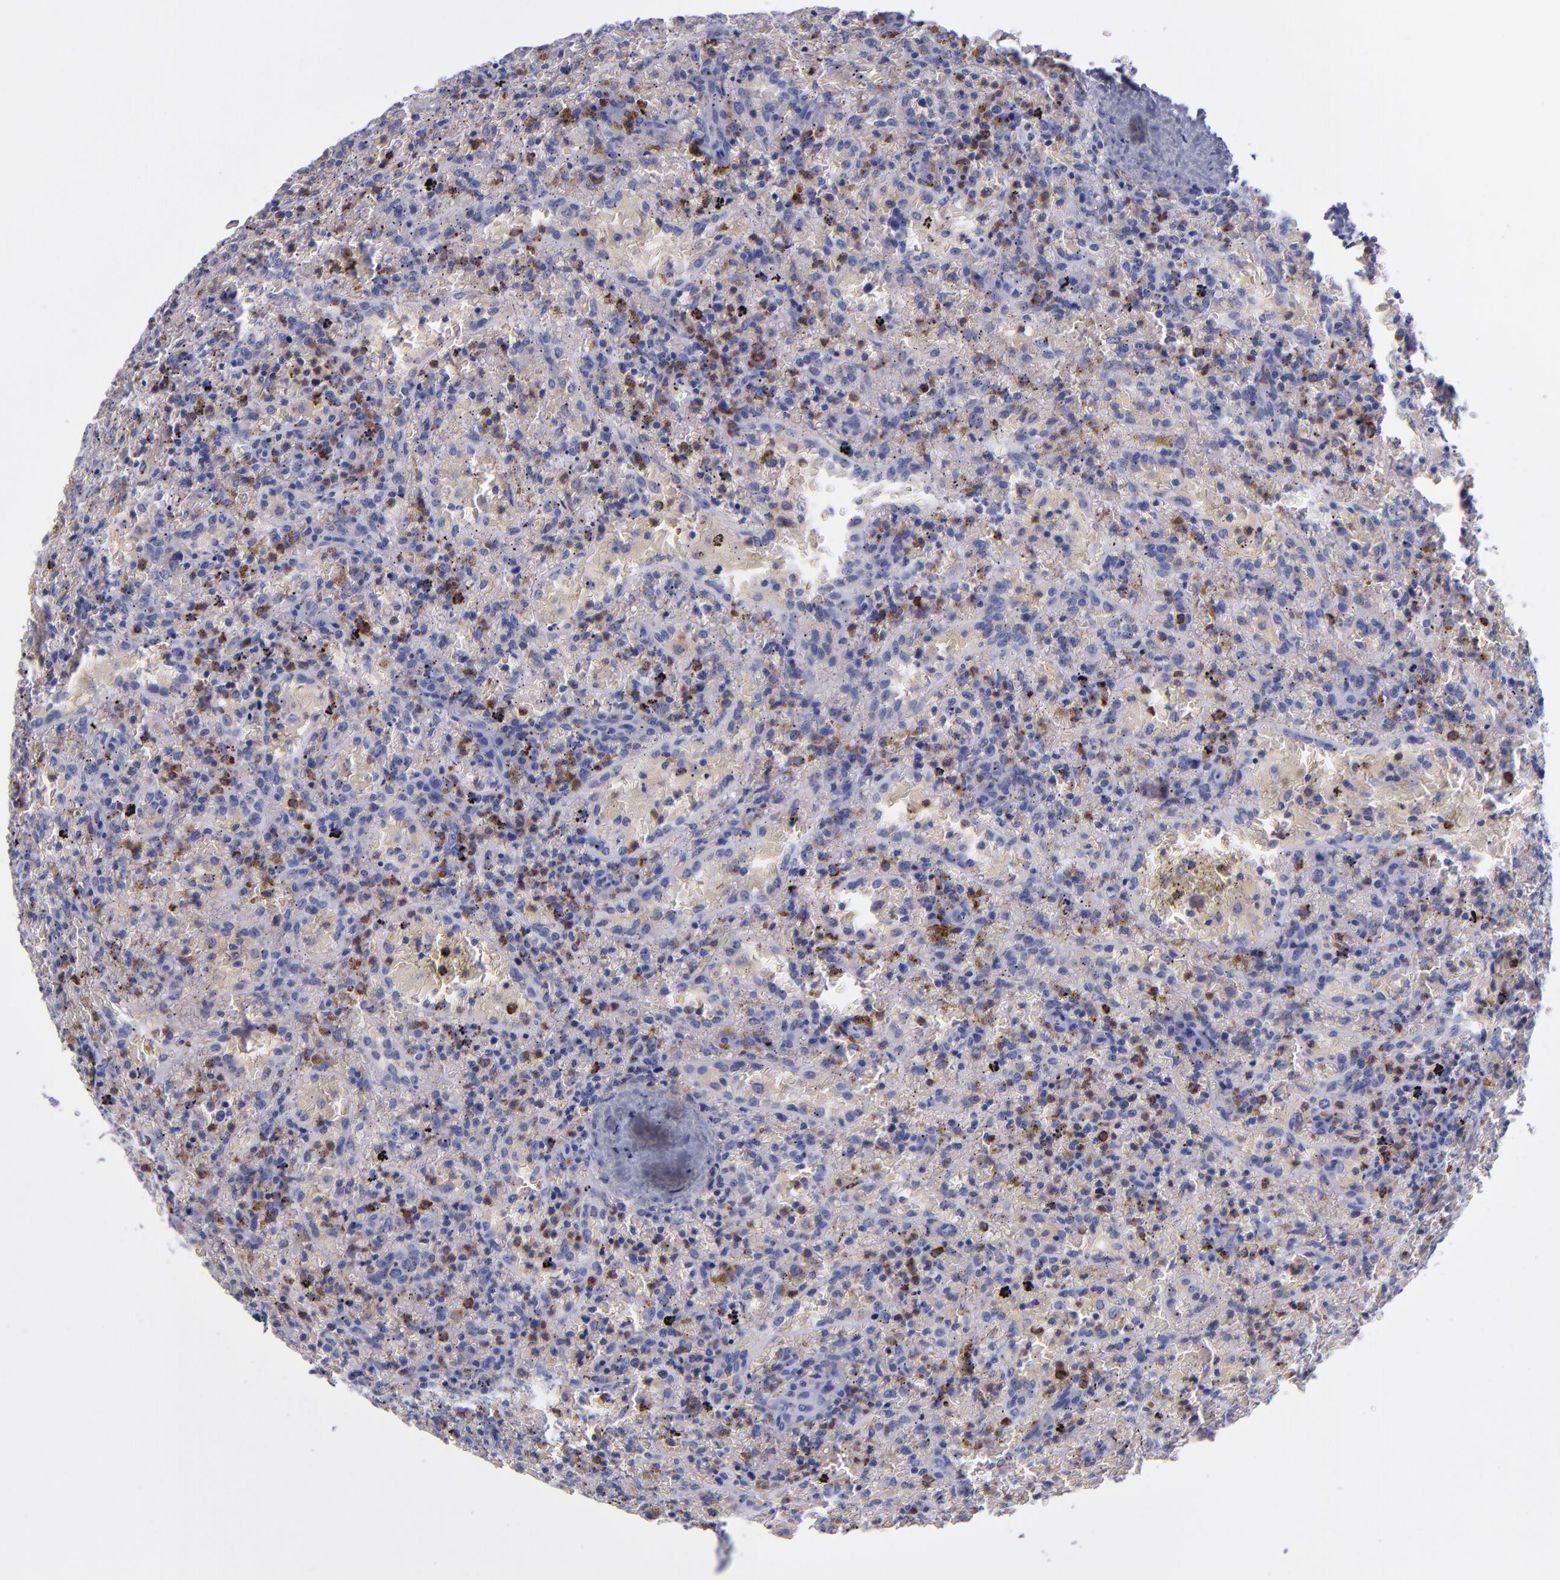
{"staining": {"intensity": "negative", "quantity": "none", "location": "none"}, "tissue": "lymphoma", "cell_type": "Tumor cells", "image_type": "cancer", "snomed": [{"axis": "morphology", "description": "Malignant lymphoma, non-Hodgkin's type, High grade"}, {"axis": "topography", "description": "Spleen"}, {"axis": "topography", "description": "Lymph node"}], "caption": "Image shows no significant protein staining in tumor cells of malignant lymphoma, non-Hodgkin's type (high-grade). (Stains: DAB (3,3'-diaminobenzidine) IHC with hematoxylin counter stain, Microscopy: brightfield microscopy at high magnification).", "gene": "CR1", "patient": {"sex": "female", "age": 70}}